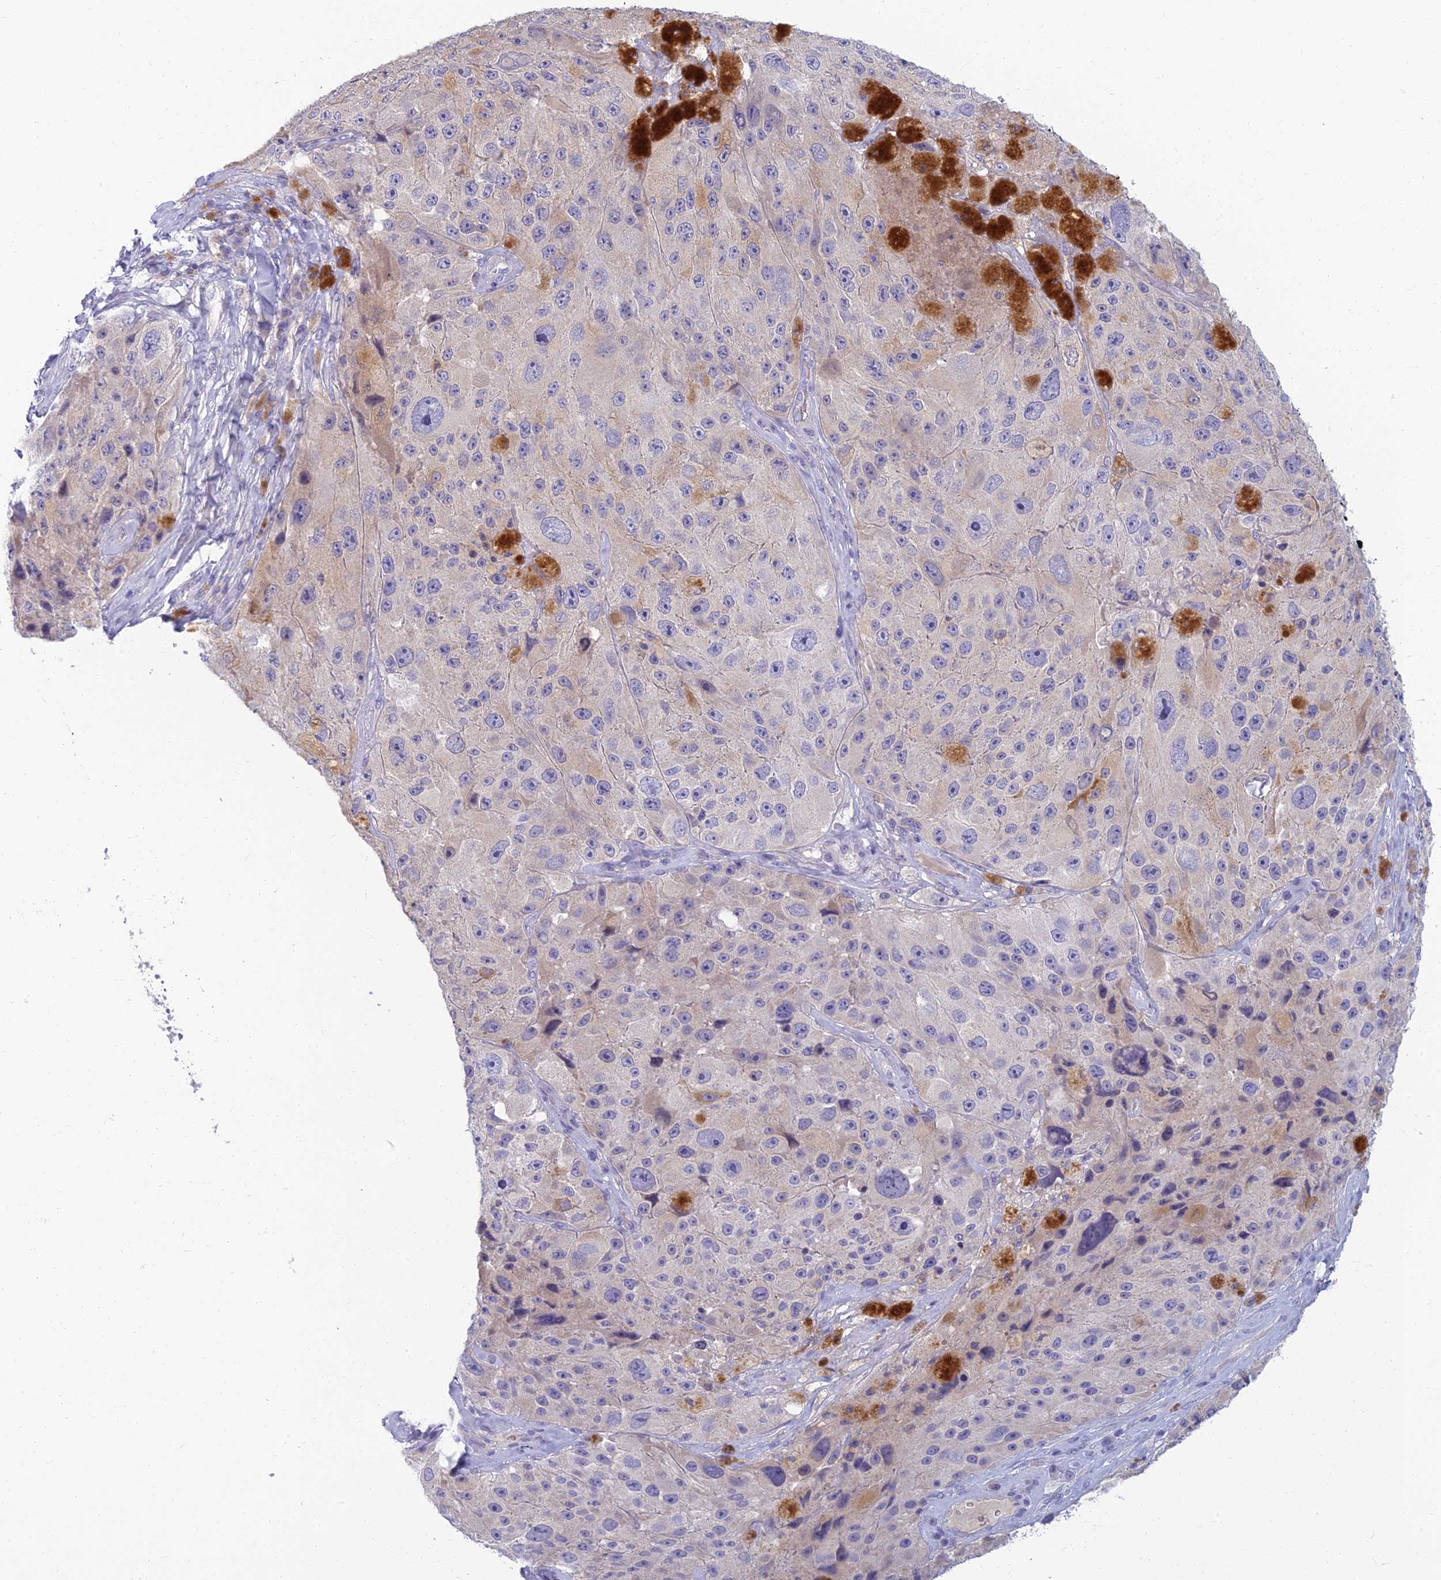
{"staining": {"intensity": "negative", "quantity": "none", "location": "none"}, "tissue": "melanoma", "cell_type": "Tumor cells", "image_type": "cancer", "snomed": [{"axis": "morphology", "description": "Malignant melanoma, Metastatic site"}, {"axis": "topography", "description": "Lymph node"}], "caption": "This histopathology image is of malignant melanoma (metastatic site) stained with immunohistochemistry to label a protein in brown with the nuclei are counter-stained blue. There is no expression in tumor cells.", "gene": "SLC25A41", "patient": {"sex": "male", "age": 62}}